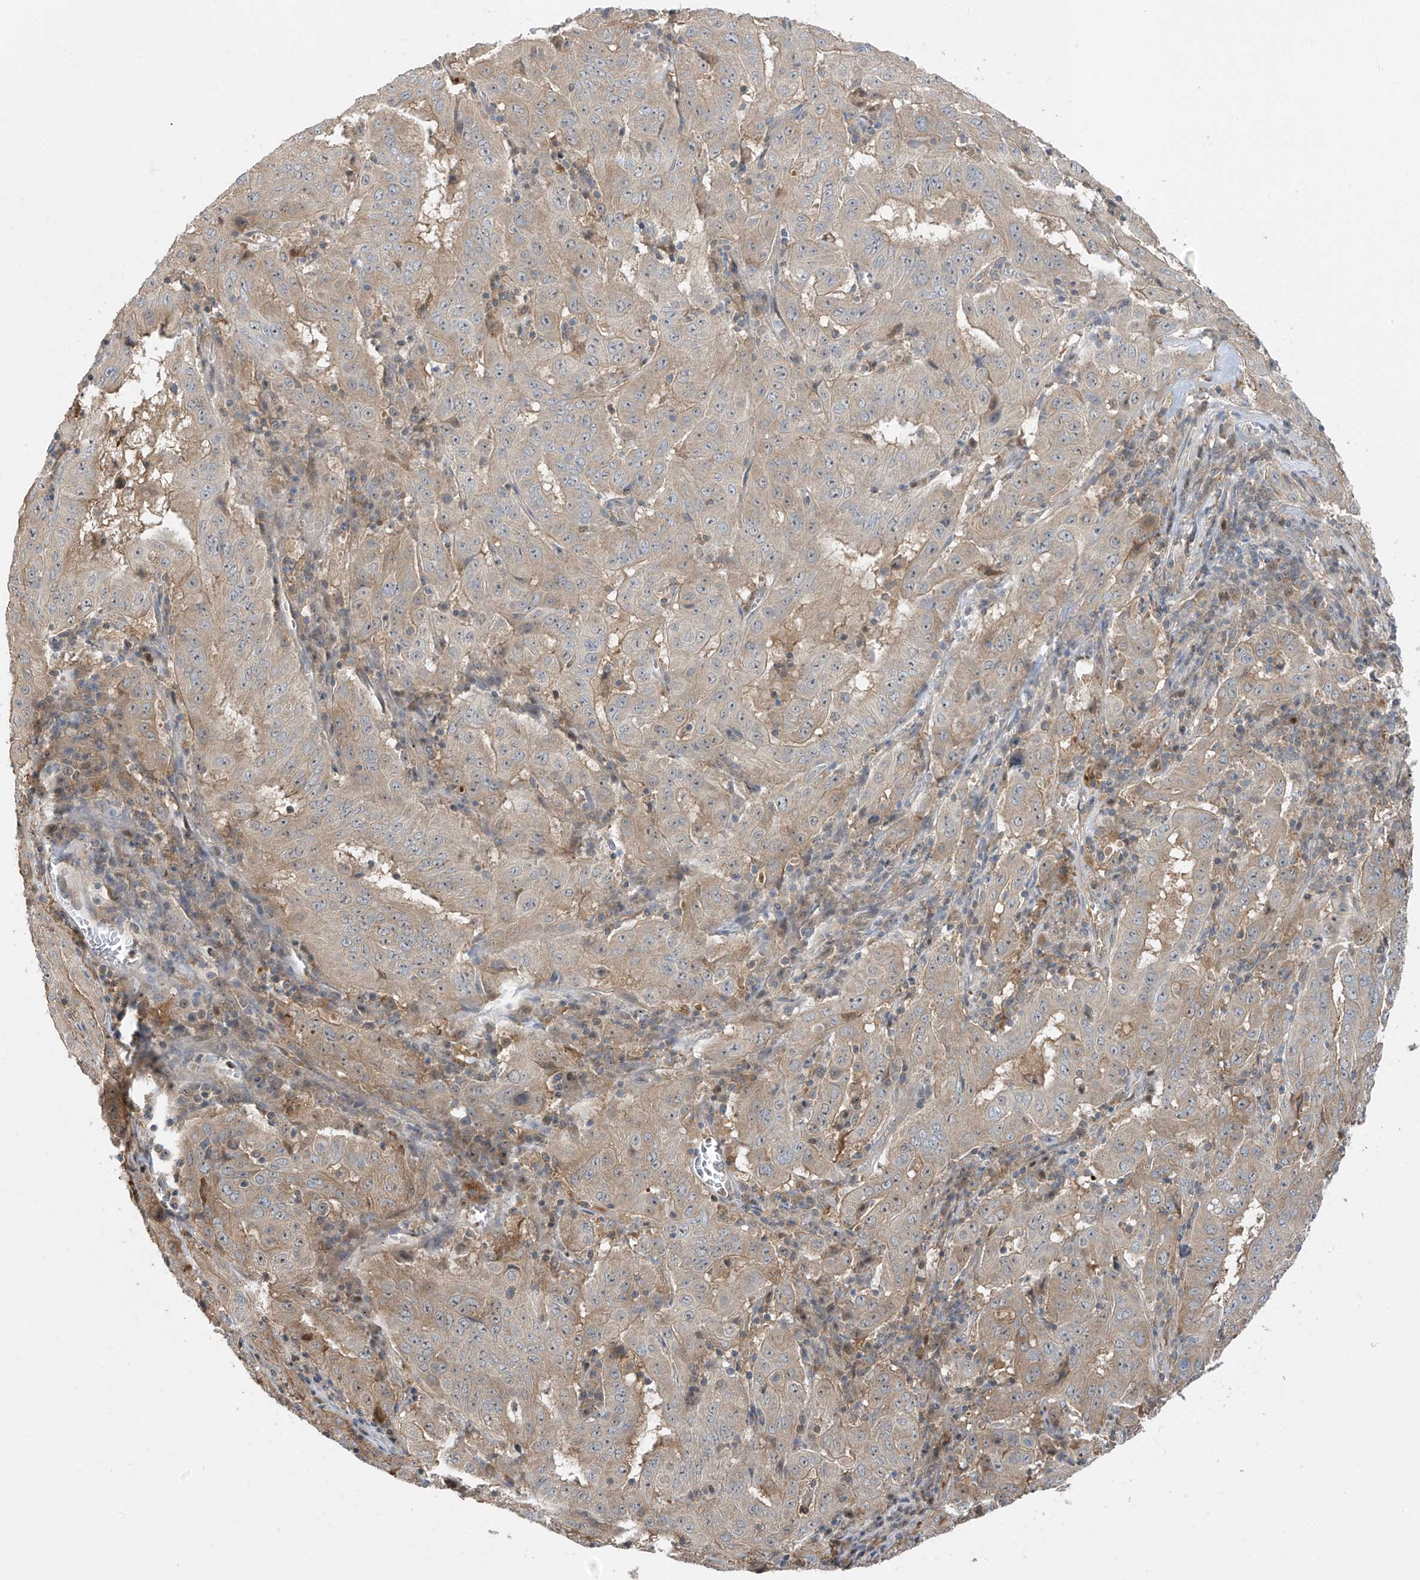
{"staining": {"intensity": "weak", "quantity": "25%-75%", "location": "cytoplasmic/membranous"}, "tissue": "pancreatic cancer", "cell_type": "Tumor cells", "image_type": "cancer", "snomed": [{"axis": "morphology", "description": "Adenocarcinoma, NOS"}, {"axis": "topography", "description": "Pancreas"}], "caption": "Pancreatic cancer stained with IHC shows weak cytoplasmic/membranous expression in about 25%-75% of tumor cells.", "gene": "TTC38", "patient": {"sex": "male", "age": 63}}